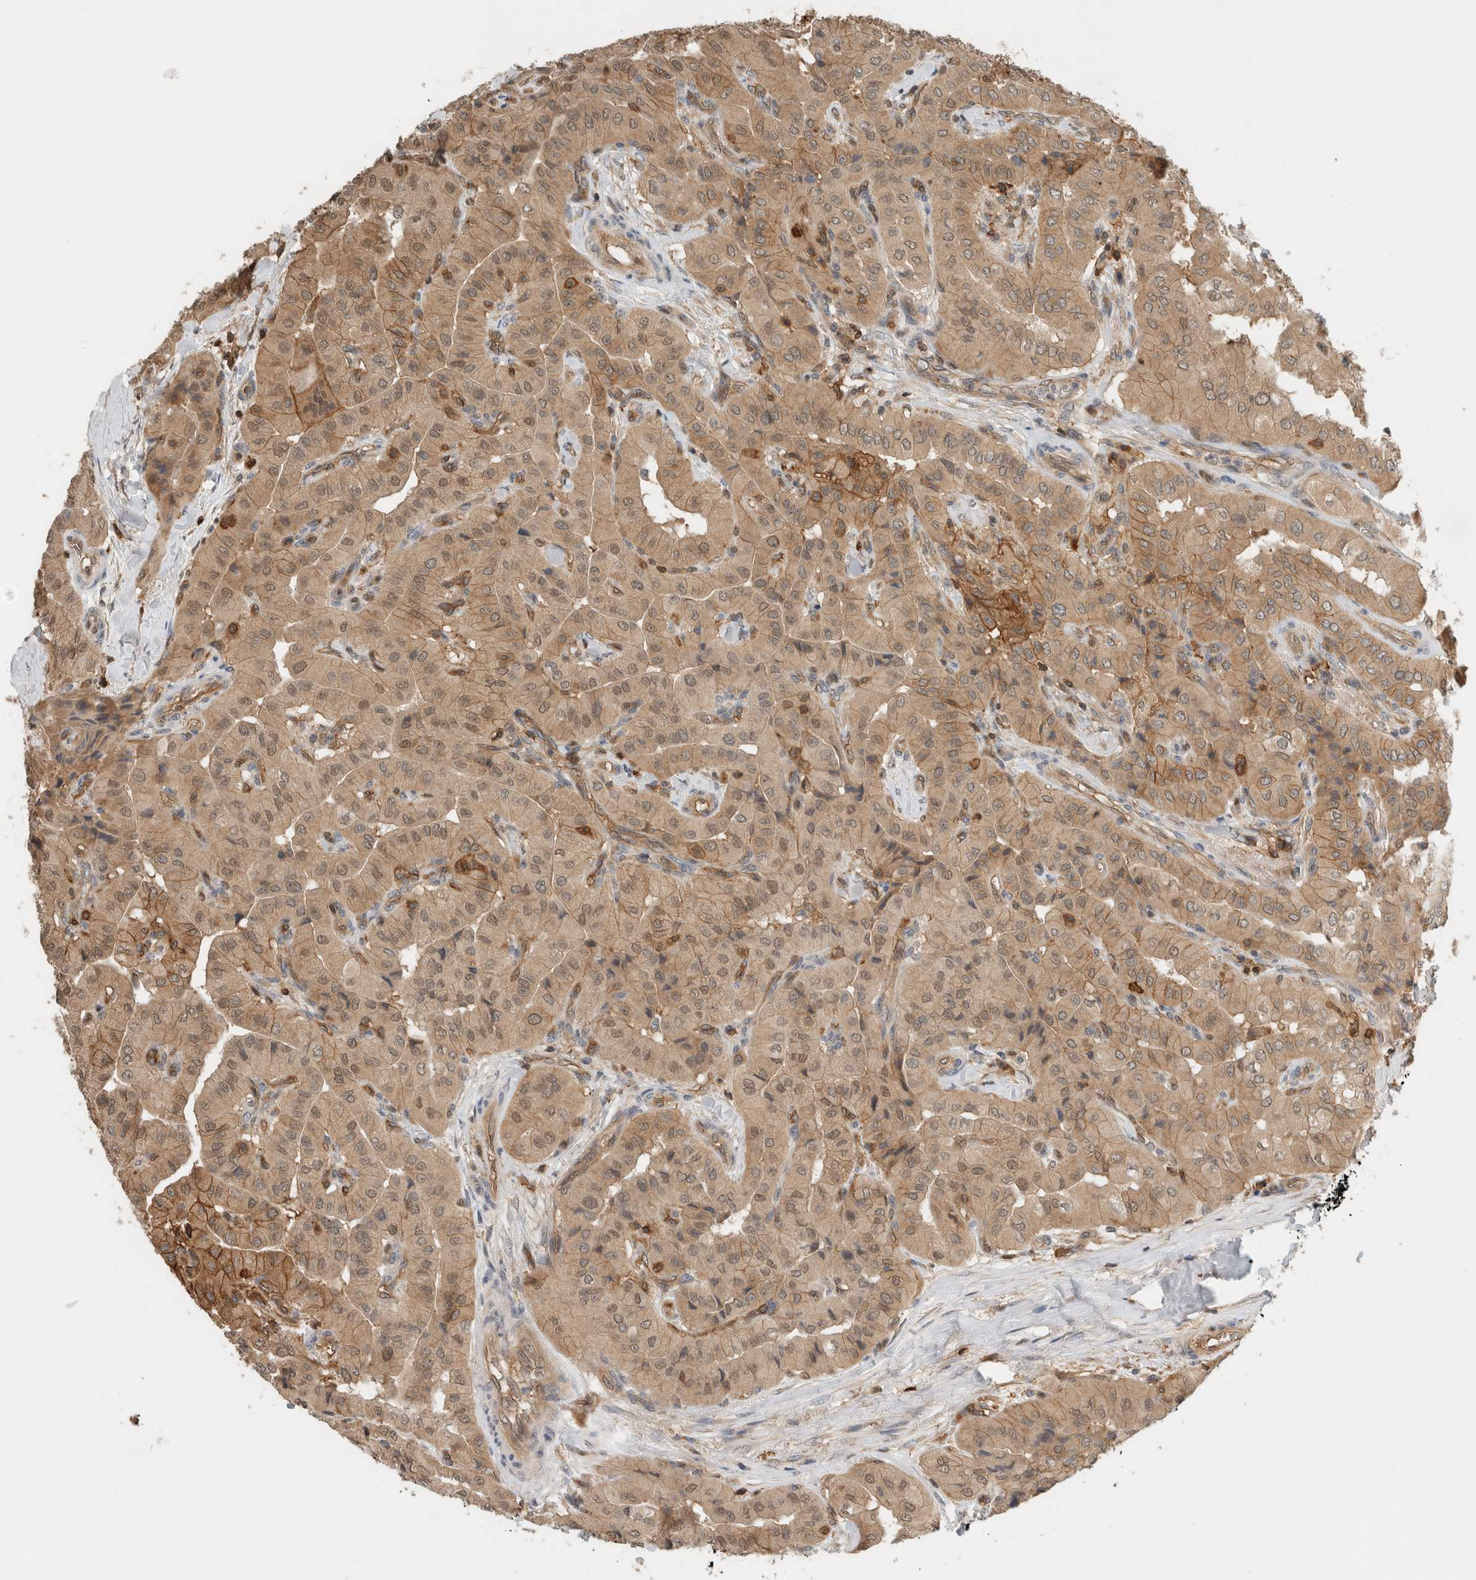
{"staining": {"intensity": "weak", "quantity": ">75%", "location": "cytoplasmic/membranous,nuclear"}, "tissue": "thyroid cancer", "cell_type": "Tumor cells", "image_type": "cancer", "snomed": [{"axis": "morphology", "description": "Papillary adenocarcinoma, NOS"}, {"axis": "topography", "description": "Thyroid gland"}], "caption": "Thyroid cancer (papillary adenocarcinoma) tissue reveals weak cytoplasmic/membranous and nuclear positivity in about >75% of tumor cells (brown staining indicates protein expression, while blue staining denotes nuclei).", "gene": "PFDN4", "patient": {"sex": "female", "age": 59}}